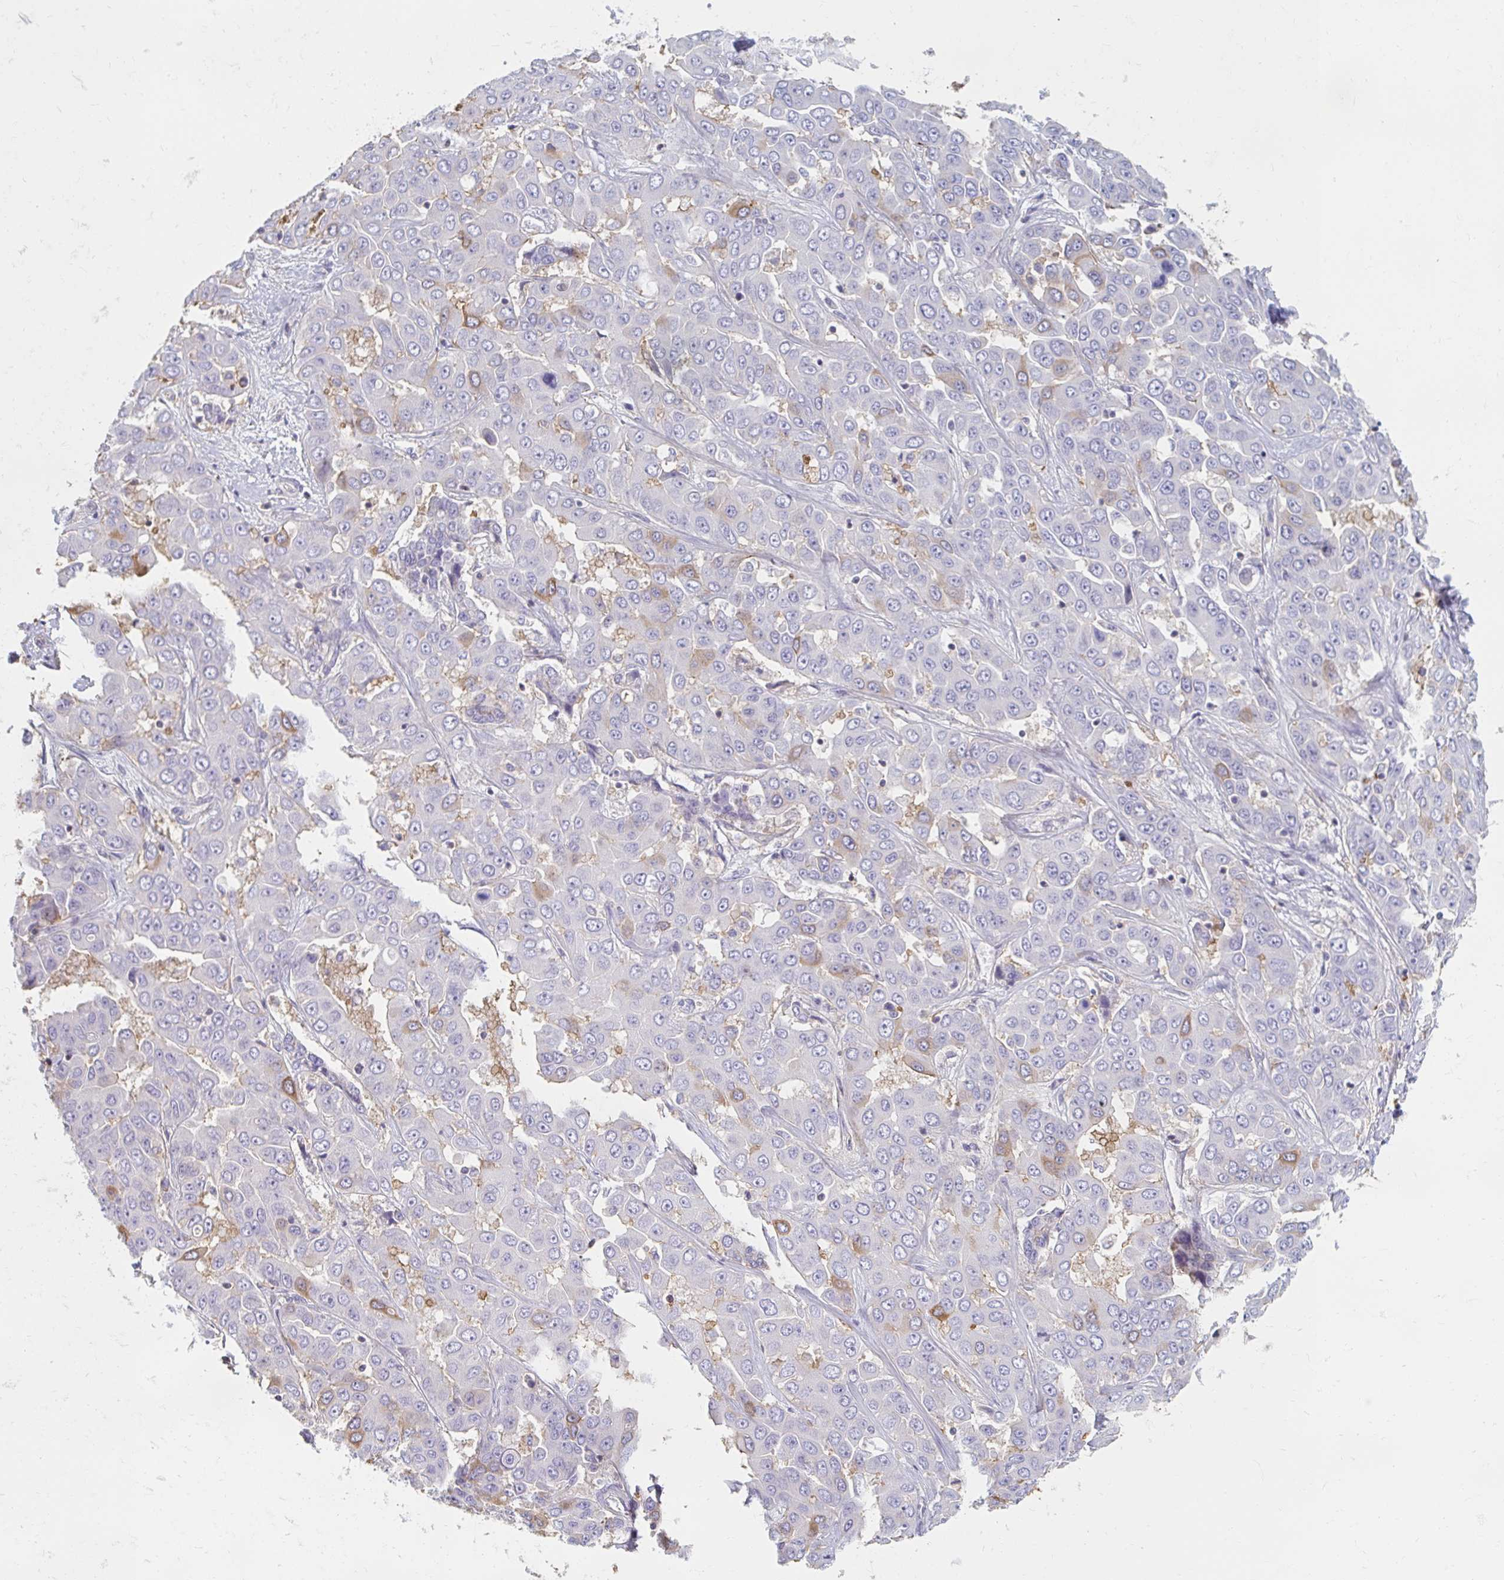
{"staining": {"intensity": "weak", "quantity": "<25%", "location": "cytoplasmic/membranous"}, "tissue": "liver cancer", "cell_type": "Tumor cells", "image_type": "cancer", "snomed": [{"axis": "morphology", "description": "Cholangiocarcinoma"}, {"axis": "topography", "description": "Liver"}], "caption": "Tumor cells are negative for protein expression in human liver cancer. The staining was performed using DAB to visualize the protein expression in brown, while the nuclei were stained in blue with hematoxylin (Magnification: 20x).", "gene": "MYLK2", "patient": {"sex": "female", "age": 52}}